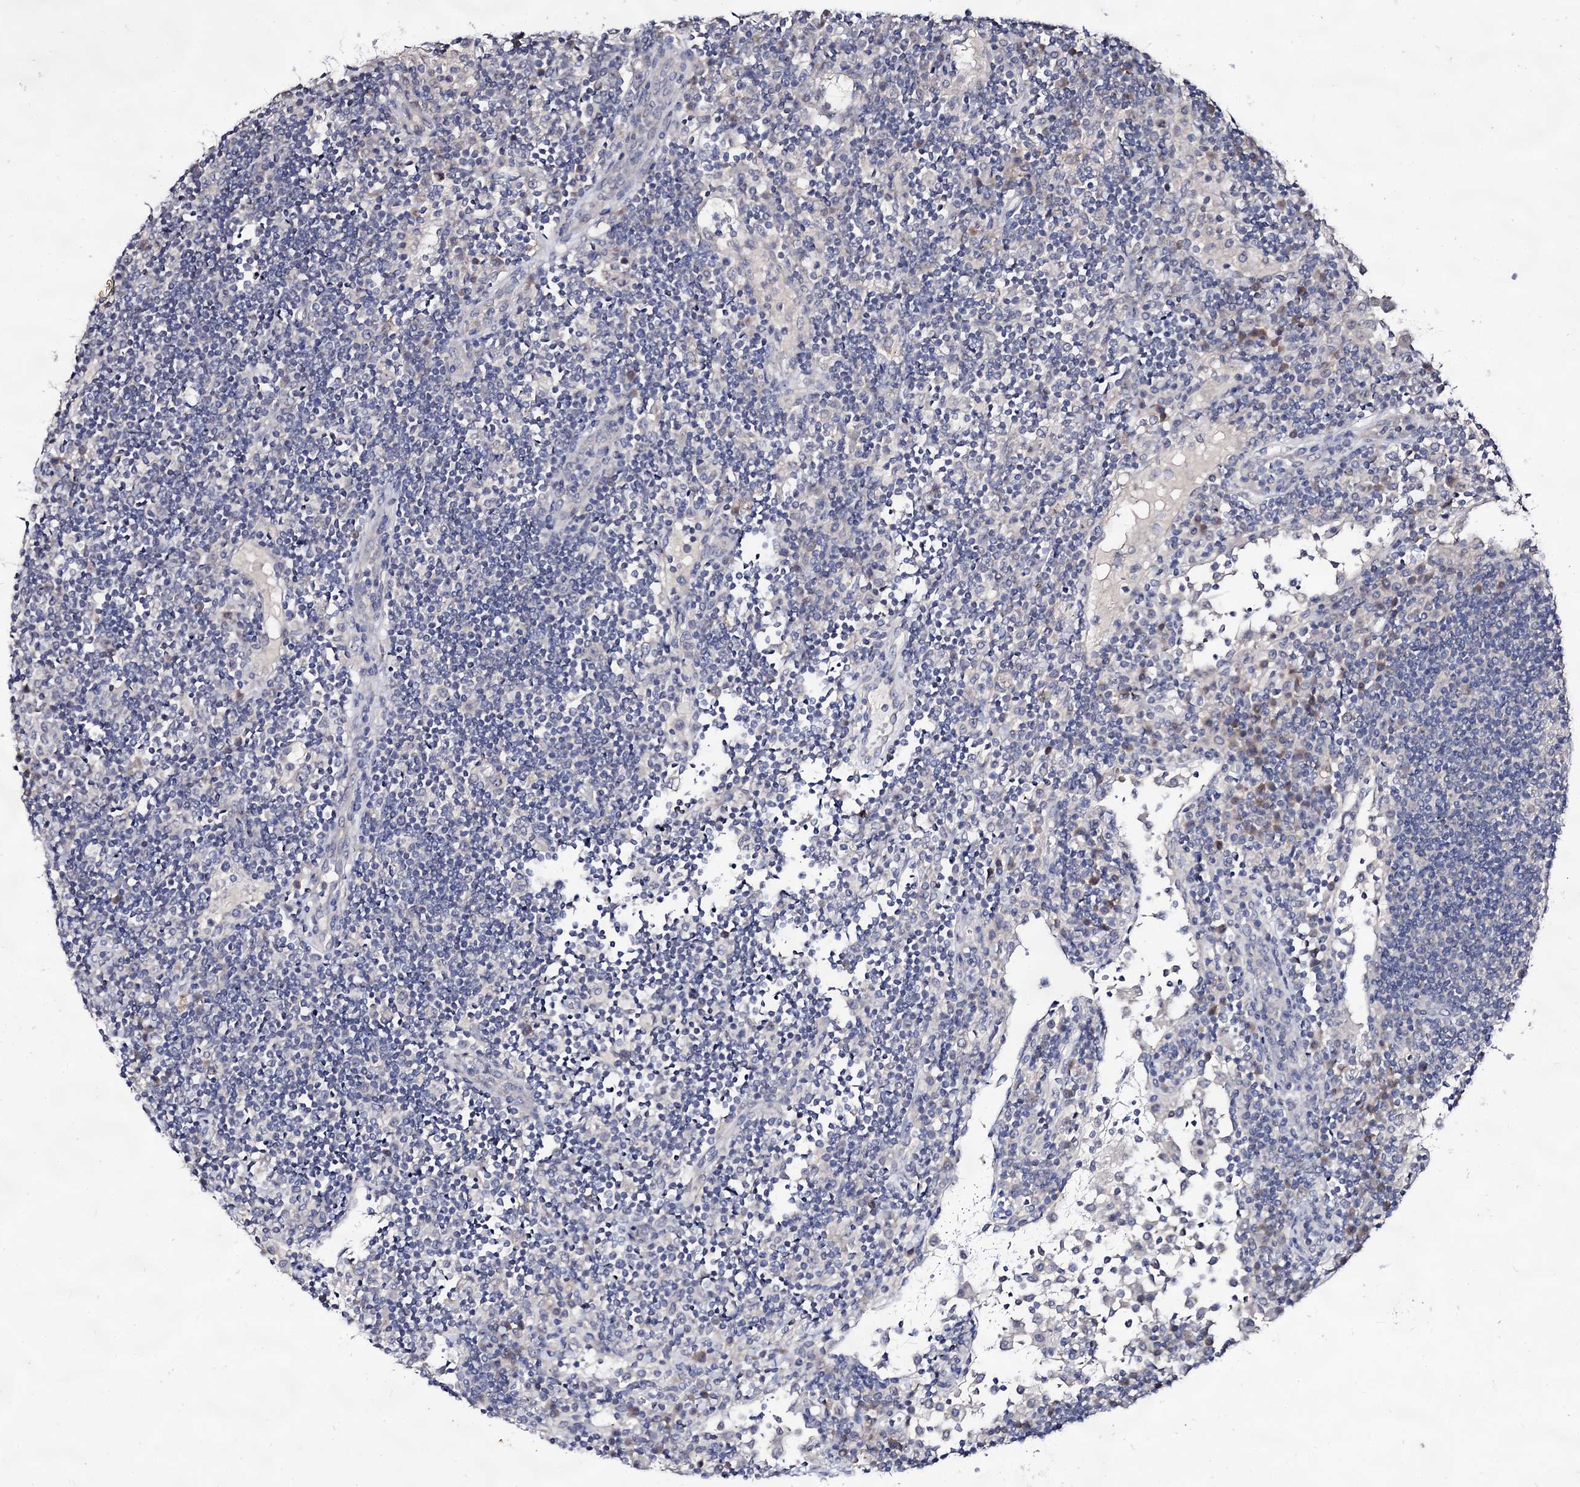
{"staining": {"intensity": "negative", "quantity": "none", "location": "none"}, "tissue": "lymph node", "cell_type": "Germinal center cells", "image_type": "normal", "snomed": [{"axis": "morphology", "description": "Normal tissue, NOS"}, {"axis": "topography", "description": "Lymph node"}], "caption": "This histopathology image is of normal lymph node stained with immunohistochemistry (IHC) to label a protein in brown with the nuclei are counter-stained blue. There is no expression in germinal center cells. The staining was performed using DAB (3,3'-diaminobenzidine) to visualize the protein expression in brown, while the nuclei were stained in blue with hematoxylin (Magnification: 20x).", "gene": "ARFIP2", "patient": {"sex": "female", "age": 53}}